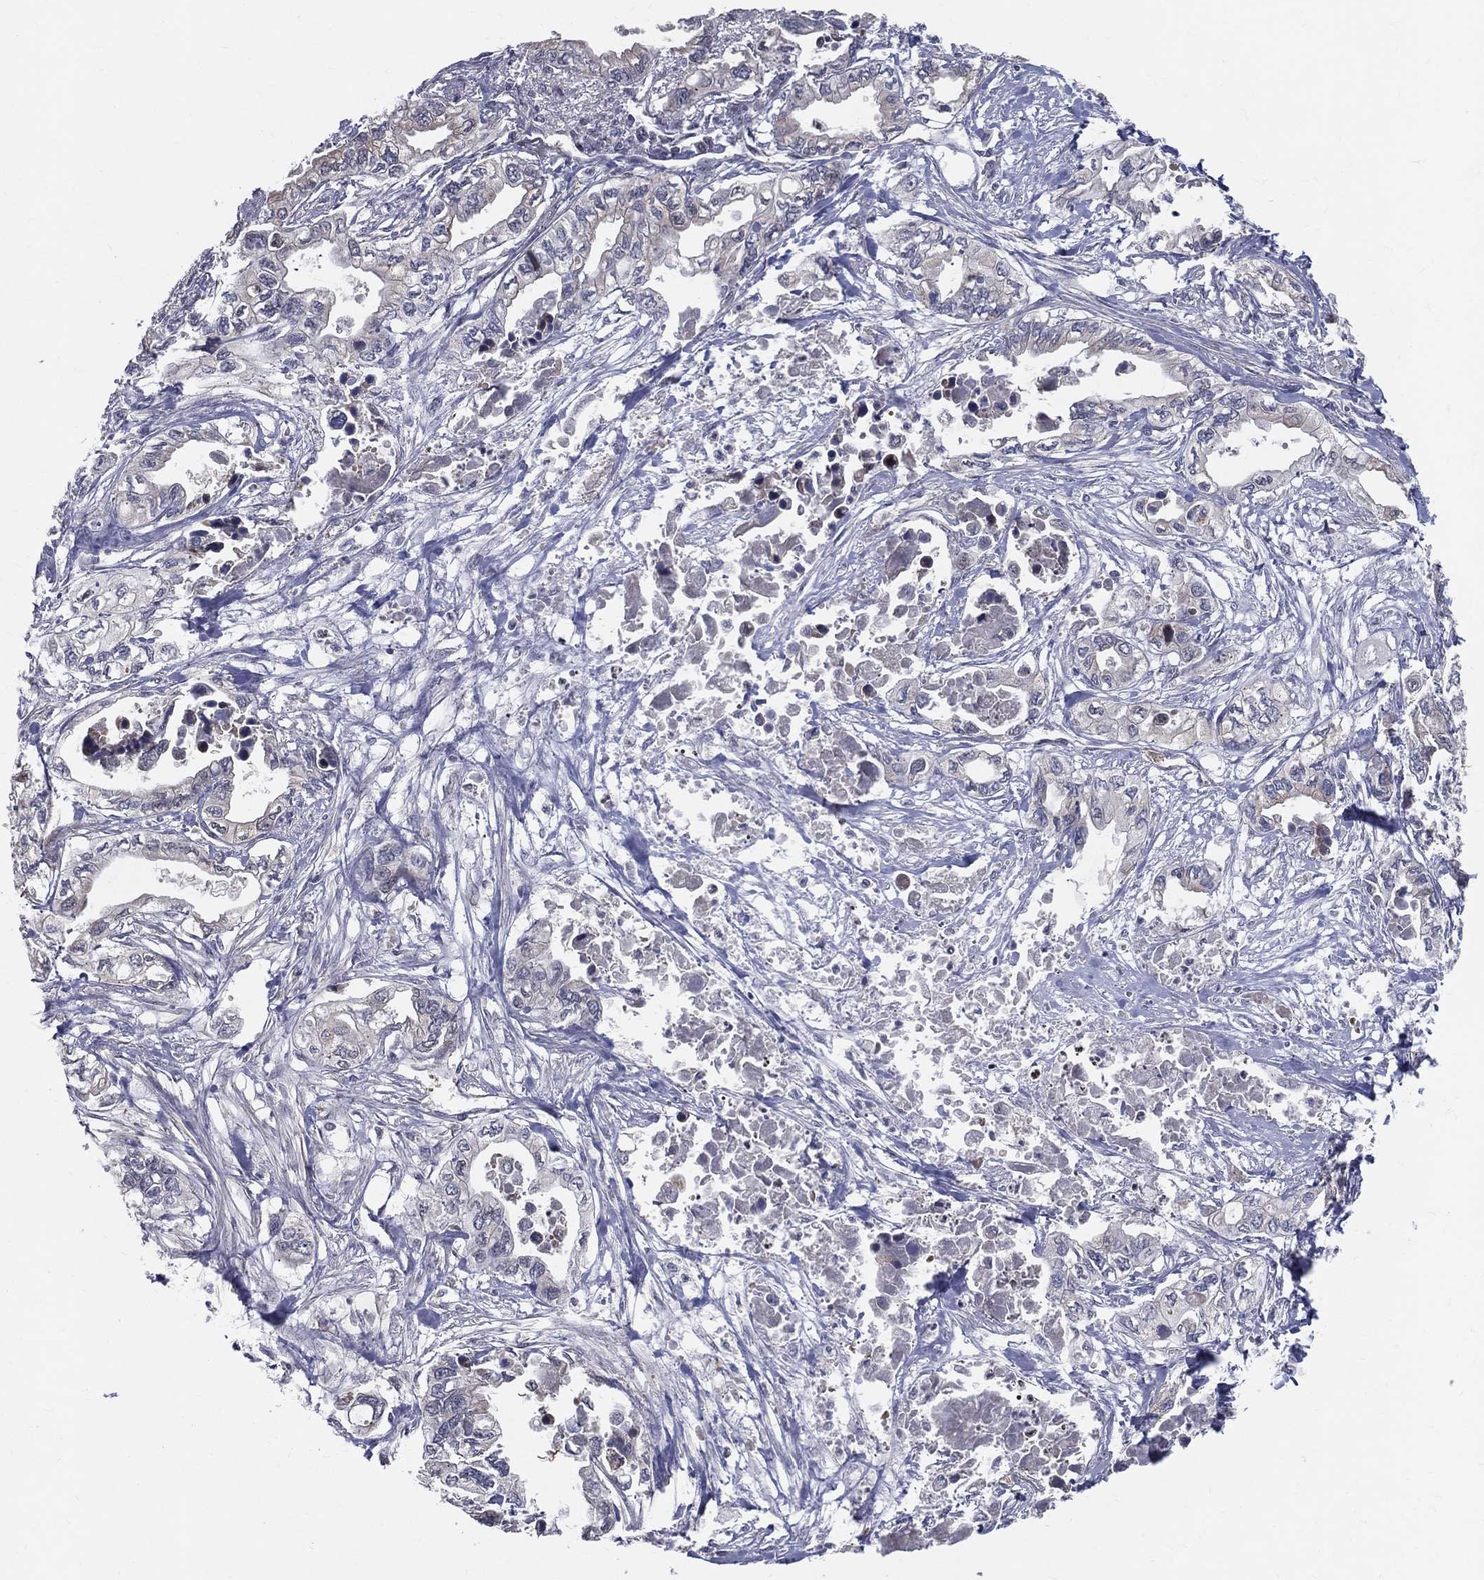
{"staining": {"intensity": "negative", "quantity": "none", "location": "none"}, "tissue": "pancreatic cancer", "cell_type": "Tumor cells", "image_type": "cancer", "snomed": [{"axis": "morphology", "description": "Adenocarcinoma, NOS"}, {"axis": "topography", "description": "Pancreas"}], "caption": "Immunohistochemistry of pancreatic cancer shows no staining in tumor cells. (DAB IHC with hematoxylin counter stain).", "gene": "POMZP3", "patient": {"sex": "male", "age": 68}}